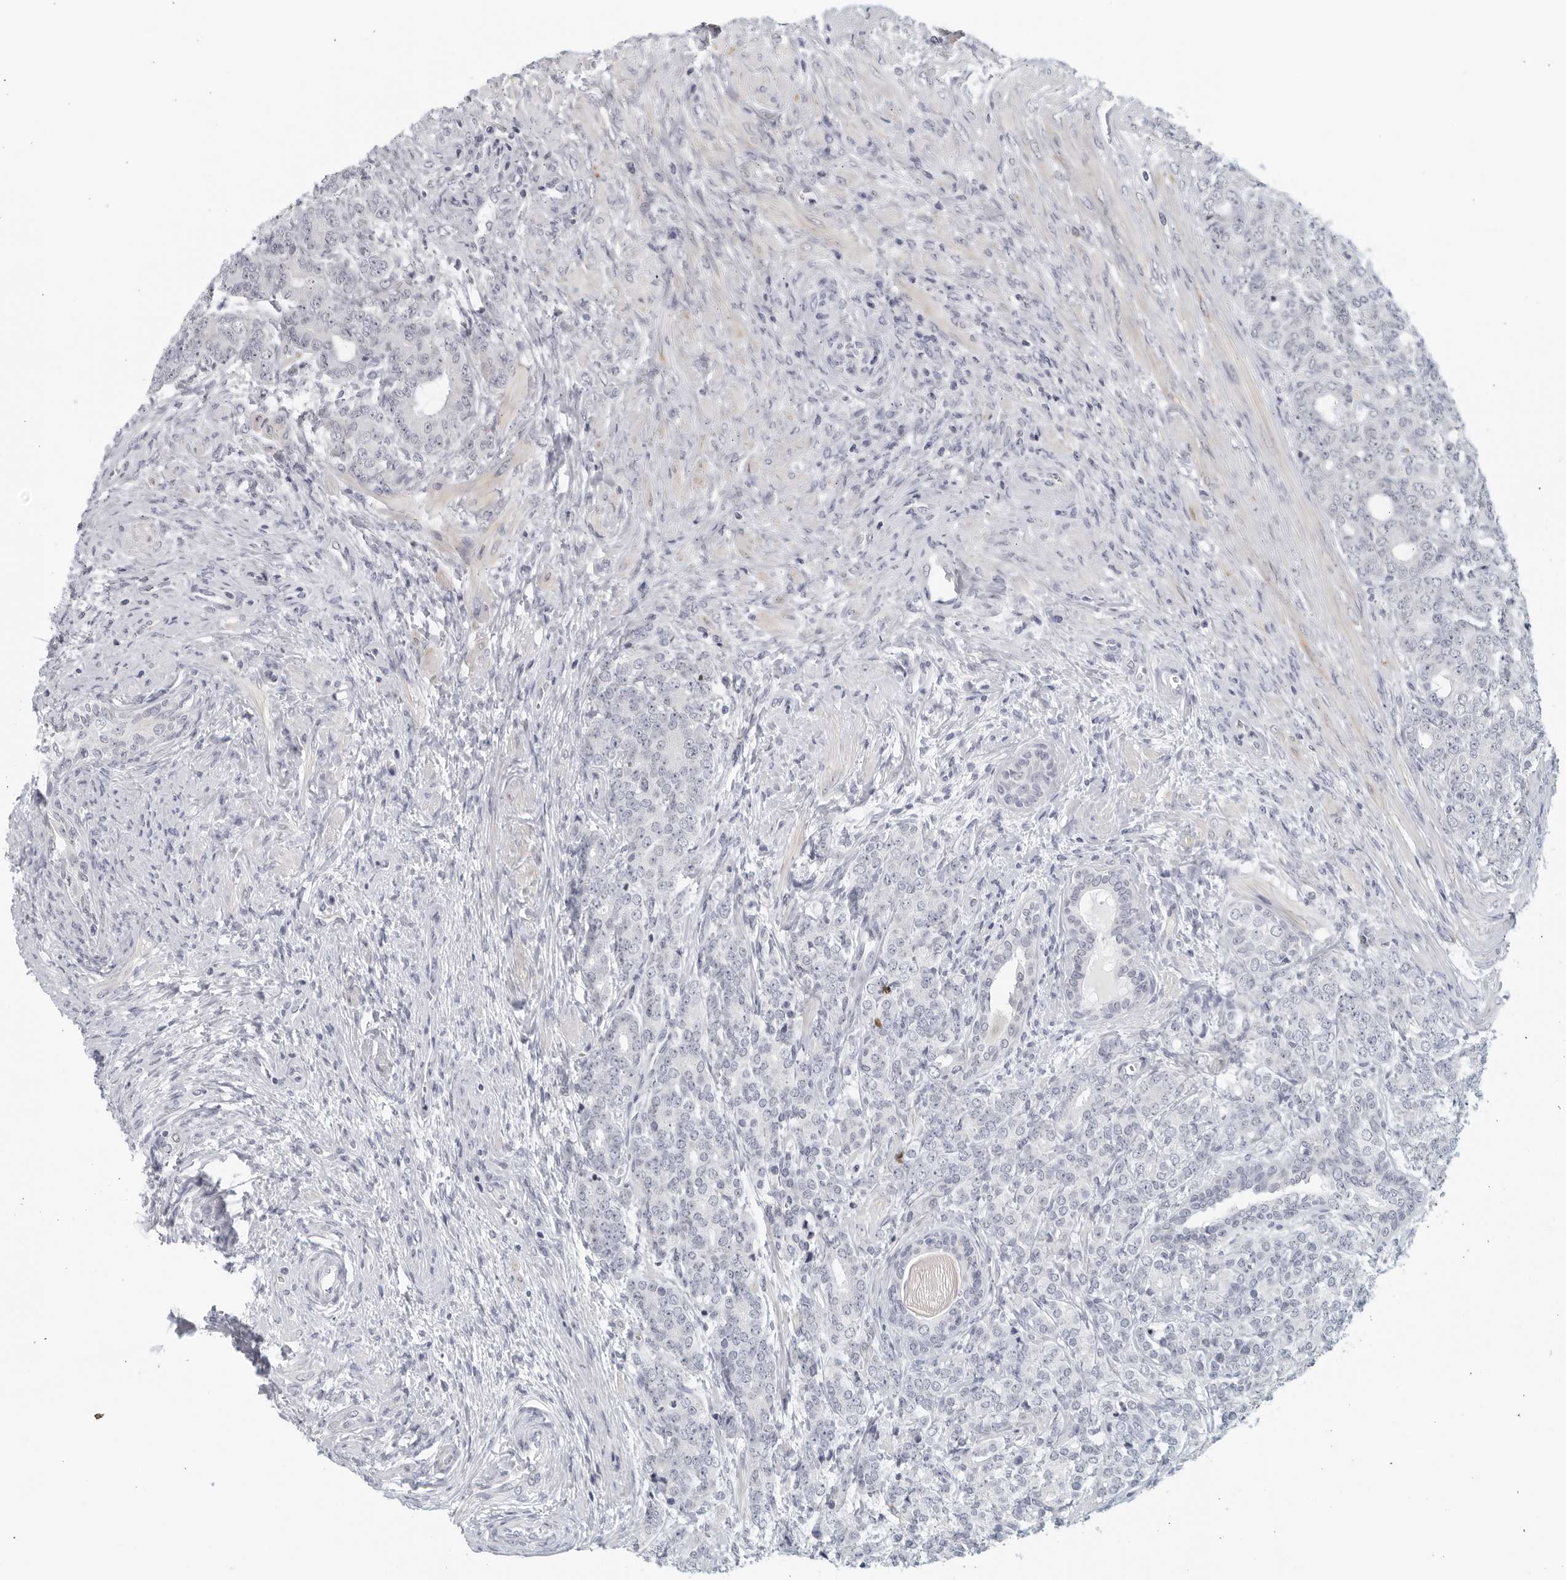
{"staining": {"intensity": "negative", "quantity": "none", "location": "none"}, "tissue": "prostate cancer", "cell_type": "Tumor cells", "image_type": "cancer", "snomed": [{"axis": "morphology", "description": "Adenocarcinoma, High grade"}, {"axis": "topography", "description": "Prostate"}], "caption": "Immunohistochemical staining of human adenocarcinoma (high-grade) (prostate) reveals no significant expression in tumor cells. Brightfield microscopy of immunohistochemistry (IHC) stained with DAB (brown) and hematoxylin (blue), captured at high magnification.", "gene": "MATN1", "patient": {"sex": "male", "age": 62}}